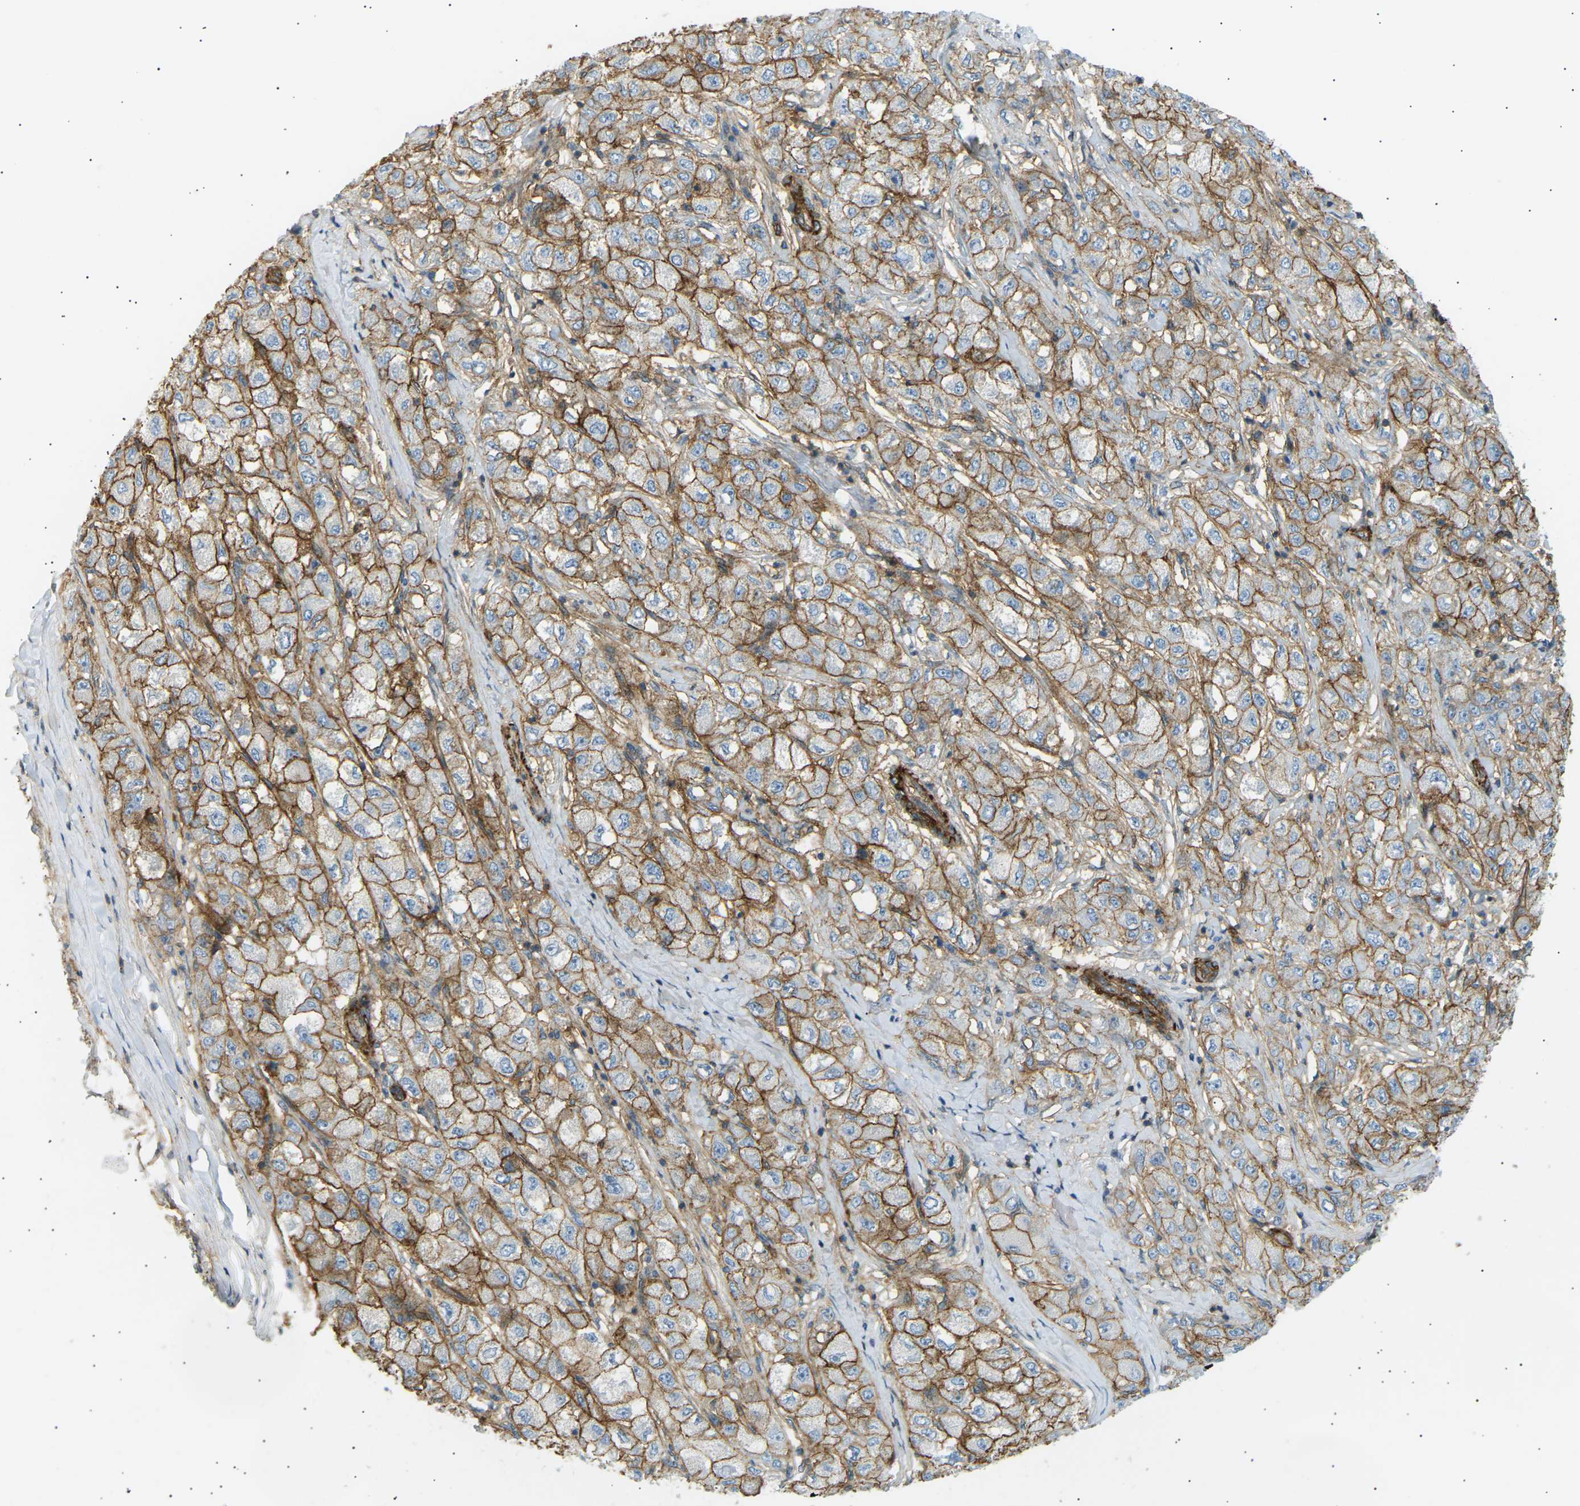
{"staining": {"intensity": "moderate", "quantity": ">75%", "location": "cytoplasmic/membranous"}, "tissue": "liver cancer", "cell_type": "Tumor cells", "image_type": "cancer", "snomed": [{"axis": "morphology", "description": "Carcinoma, Hepatocellular, NOS"}, {"axis": "topography", "description": "Liver"}], "caption": "Immunohistochemistry histopathology image of neoplastic tissue: human liver cancer stained using immunohistochemistry demonstrates medium levels of moderate protein expression localized specifically in the cytoplasmic/membranous of tumor cells, appearing as a cytoplasmic/membranous brown color.", "gene": "ATP2B4", "patient": {"sex": "male", "age": 80}}